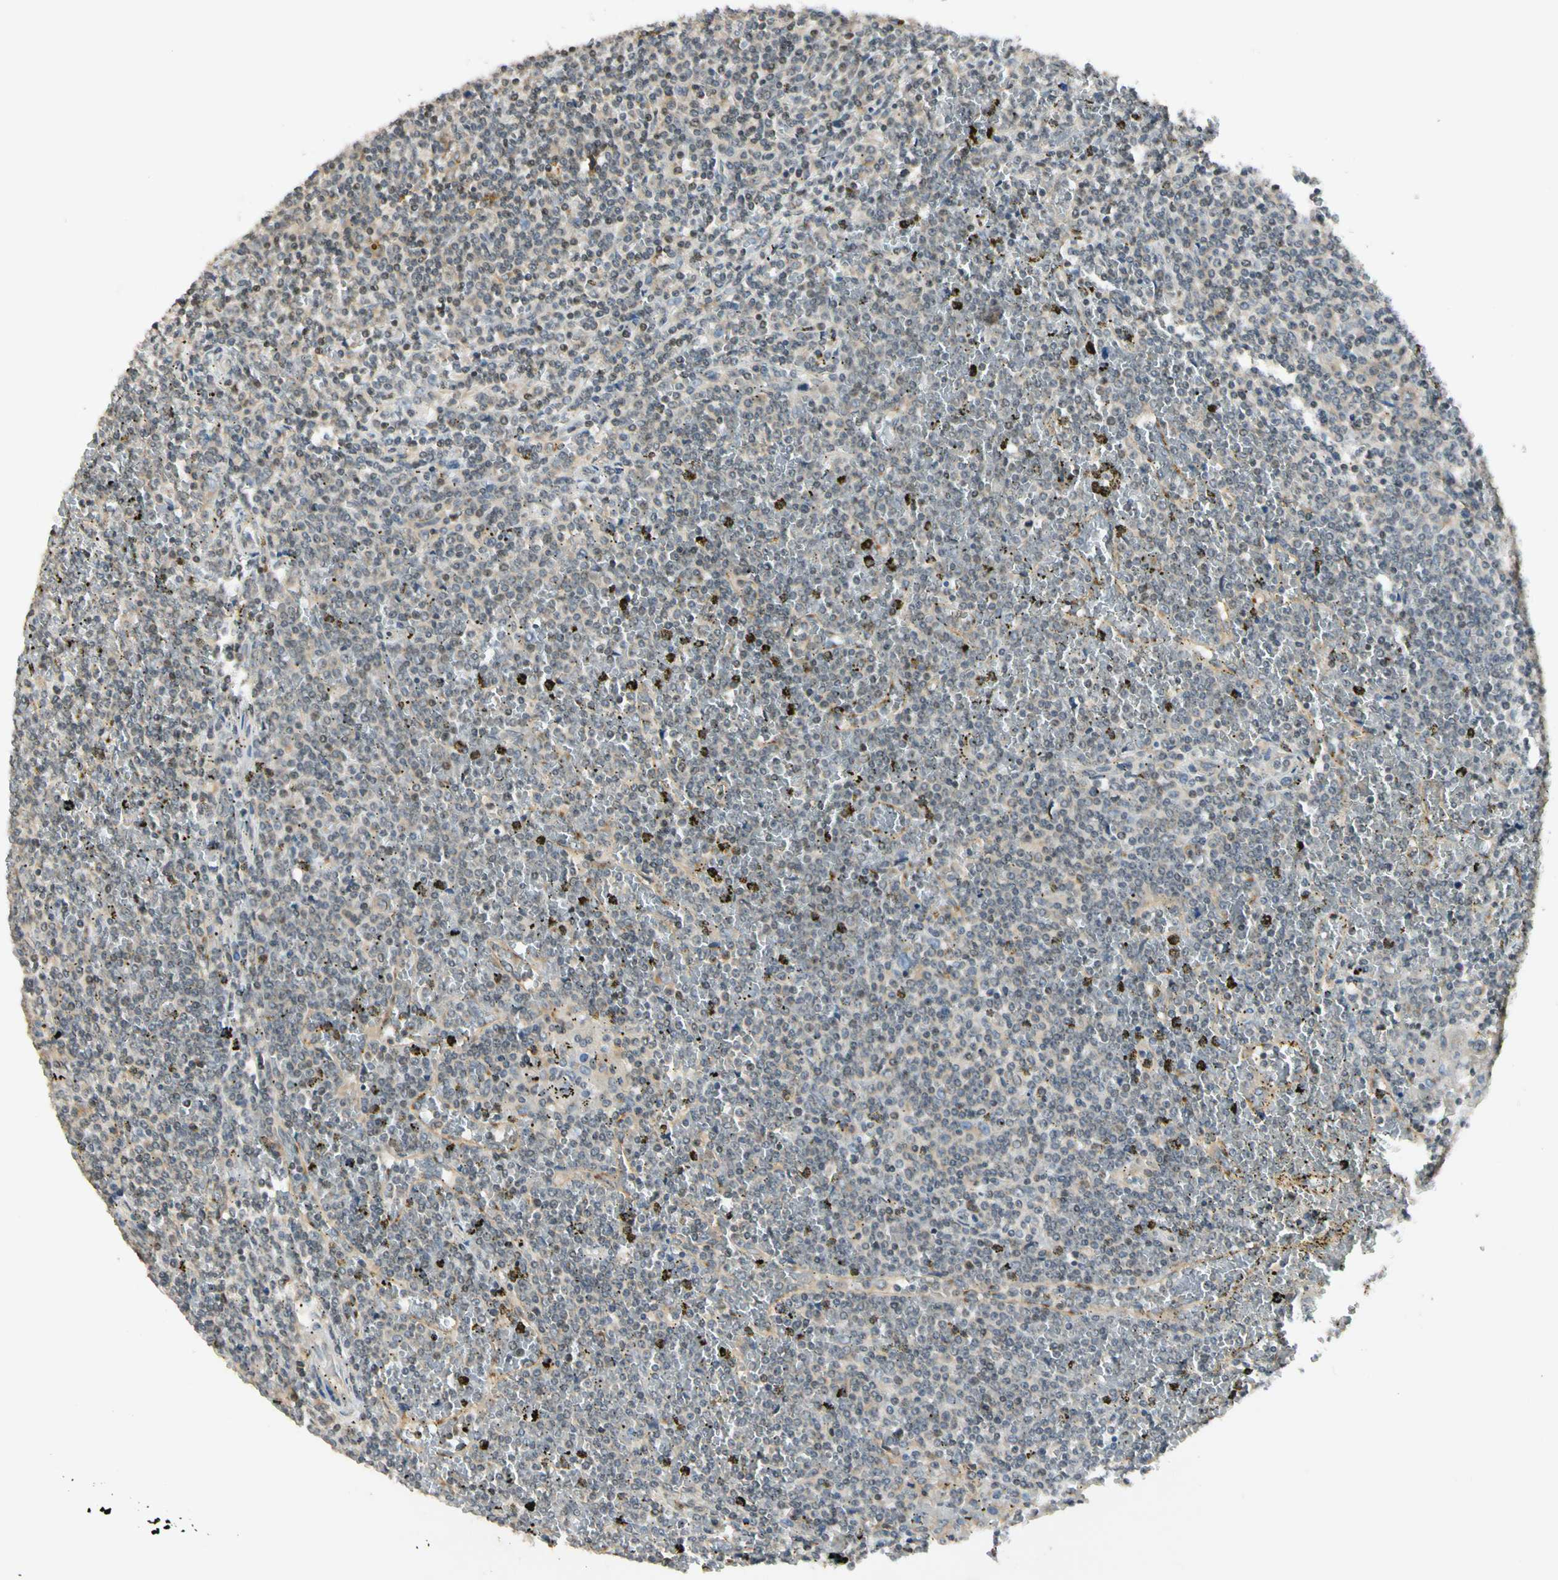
{"staining": {"intensity": "negative", "quantity": "none", "location": "none"}, "tissue": "lymphoma", "cell_type": "Tumor cells", "image_type": "cancer", "snomed": [{"axis": "morphology", "description": "Malignant lymphoma, non-Hodgkin's type, Low grade"}, {"axis": "topography", "description": "Spleen"}], "caption": "This image is of lymphoma stained with immunohistochemistry (IHC) to label a protein in brown with the nuclei are counter-stained blue. There is no expression in tumor cells. Nuclei are stained in blue.", "gene": "RPS6KB2", "patient": {"sex": "female", "age": 19}}